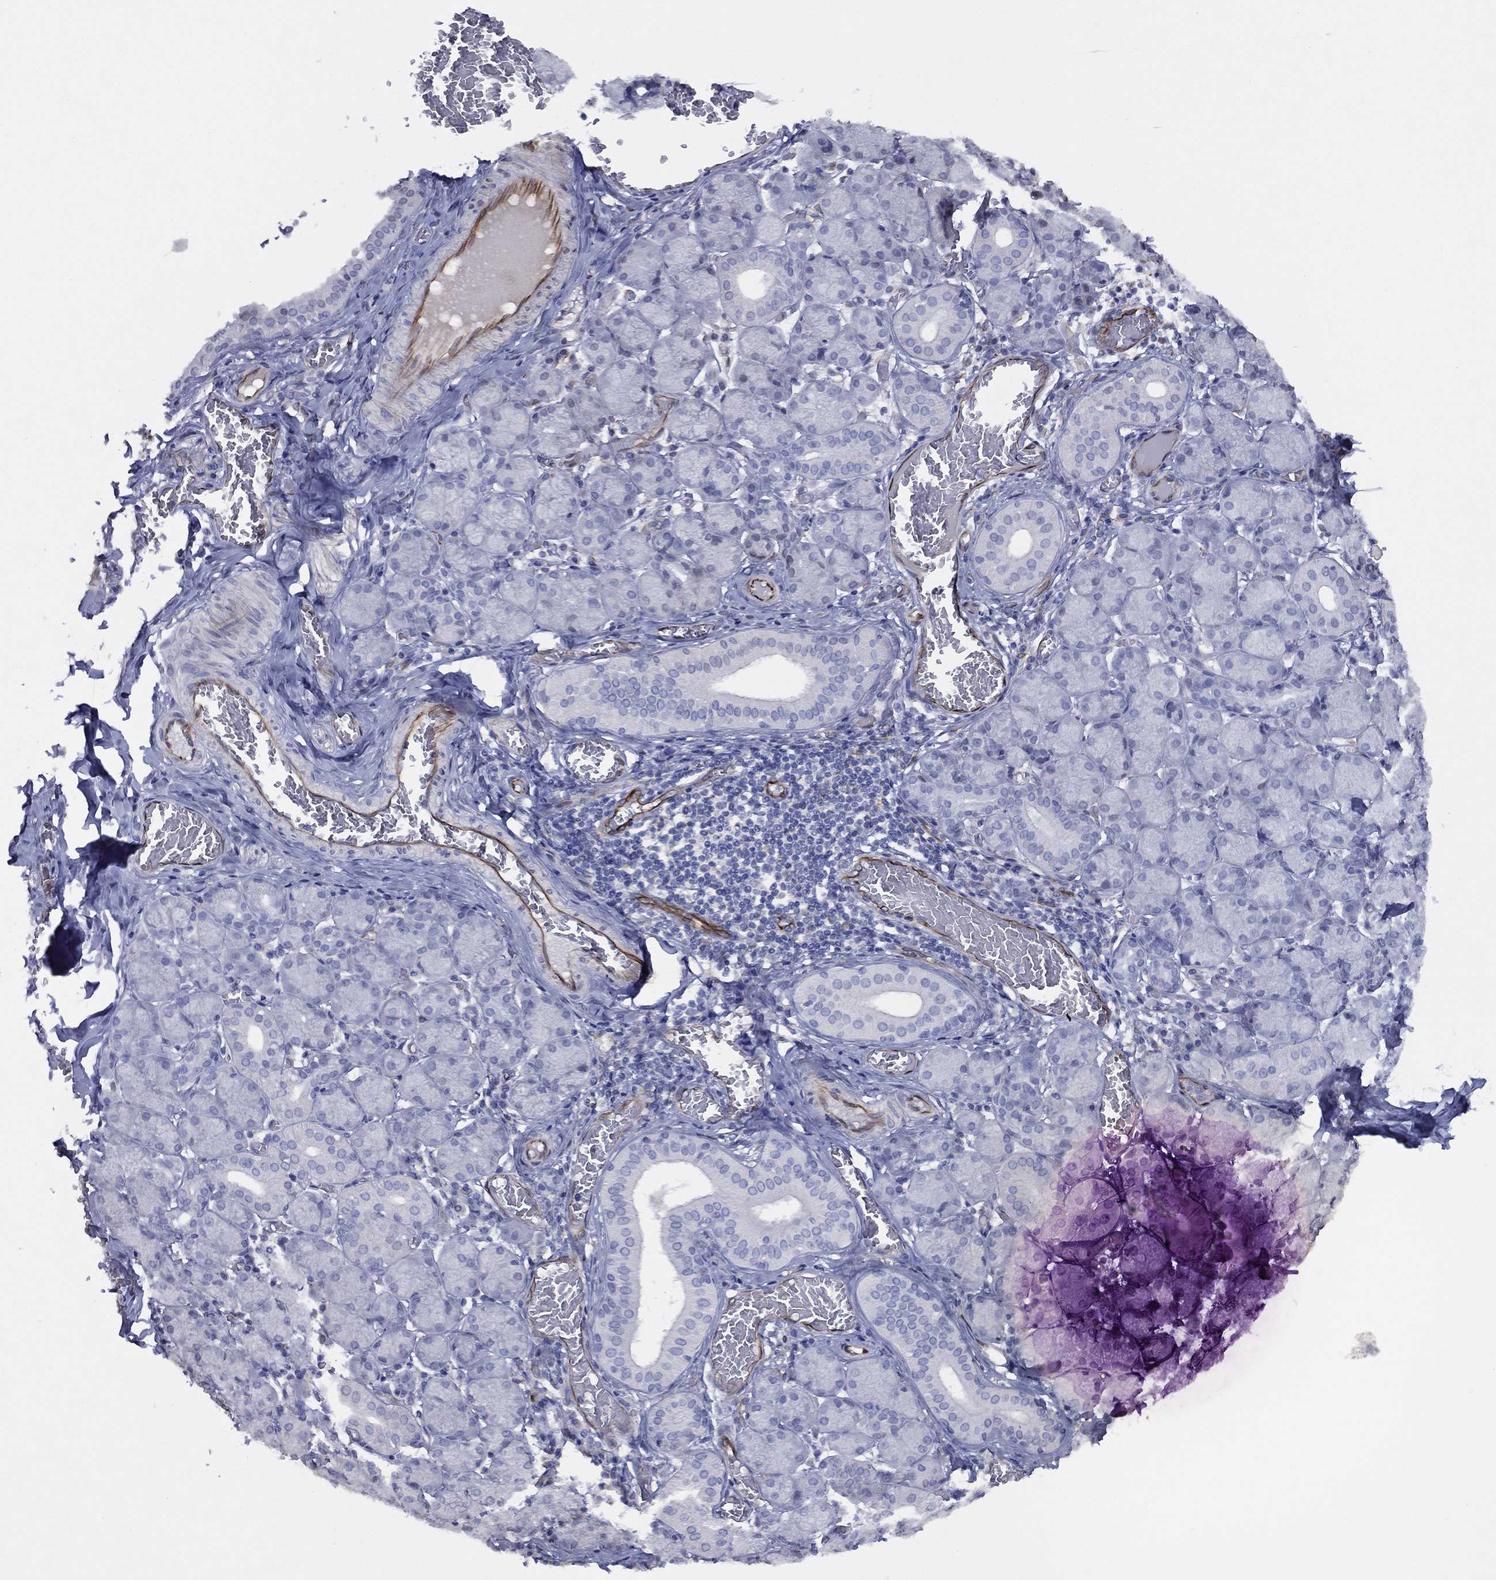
{"staining": {"intensity": "negative", "quantity": "none", "location": "none"}, "tissue": "salivary gland", "cell_type": "Glandular cells", "image_type": "normal", "snomed": [{"axis": "morphology", "description": "Normal tissue, NOS"}, {"axis": "topography", "description": "Salivary gland"}, {"axis": "topography", "description": "Peripheral nerve tissue"}], "caption": "Immunohistochemistry histopathology image of benign human salivary gland stained for a protein (brown), which demonstrates no expression in glandular cells.", "gene": "MAS1", "patient": {"sex": "female", "age": 24}}